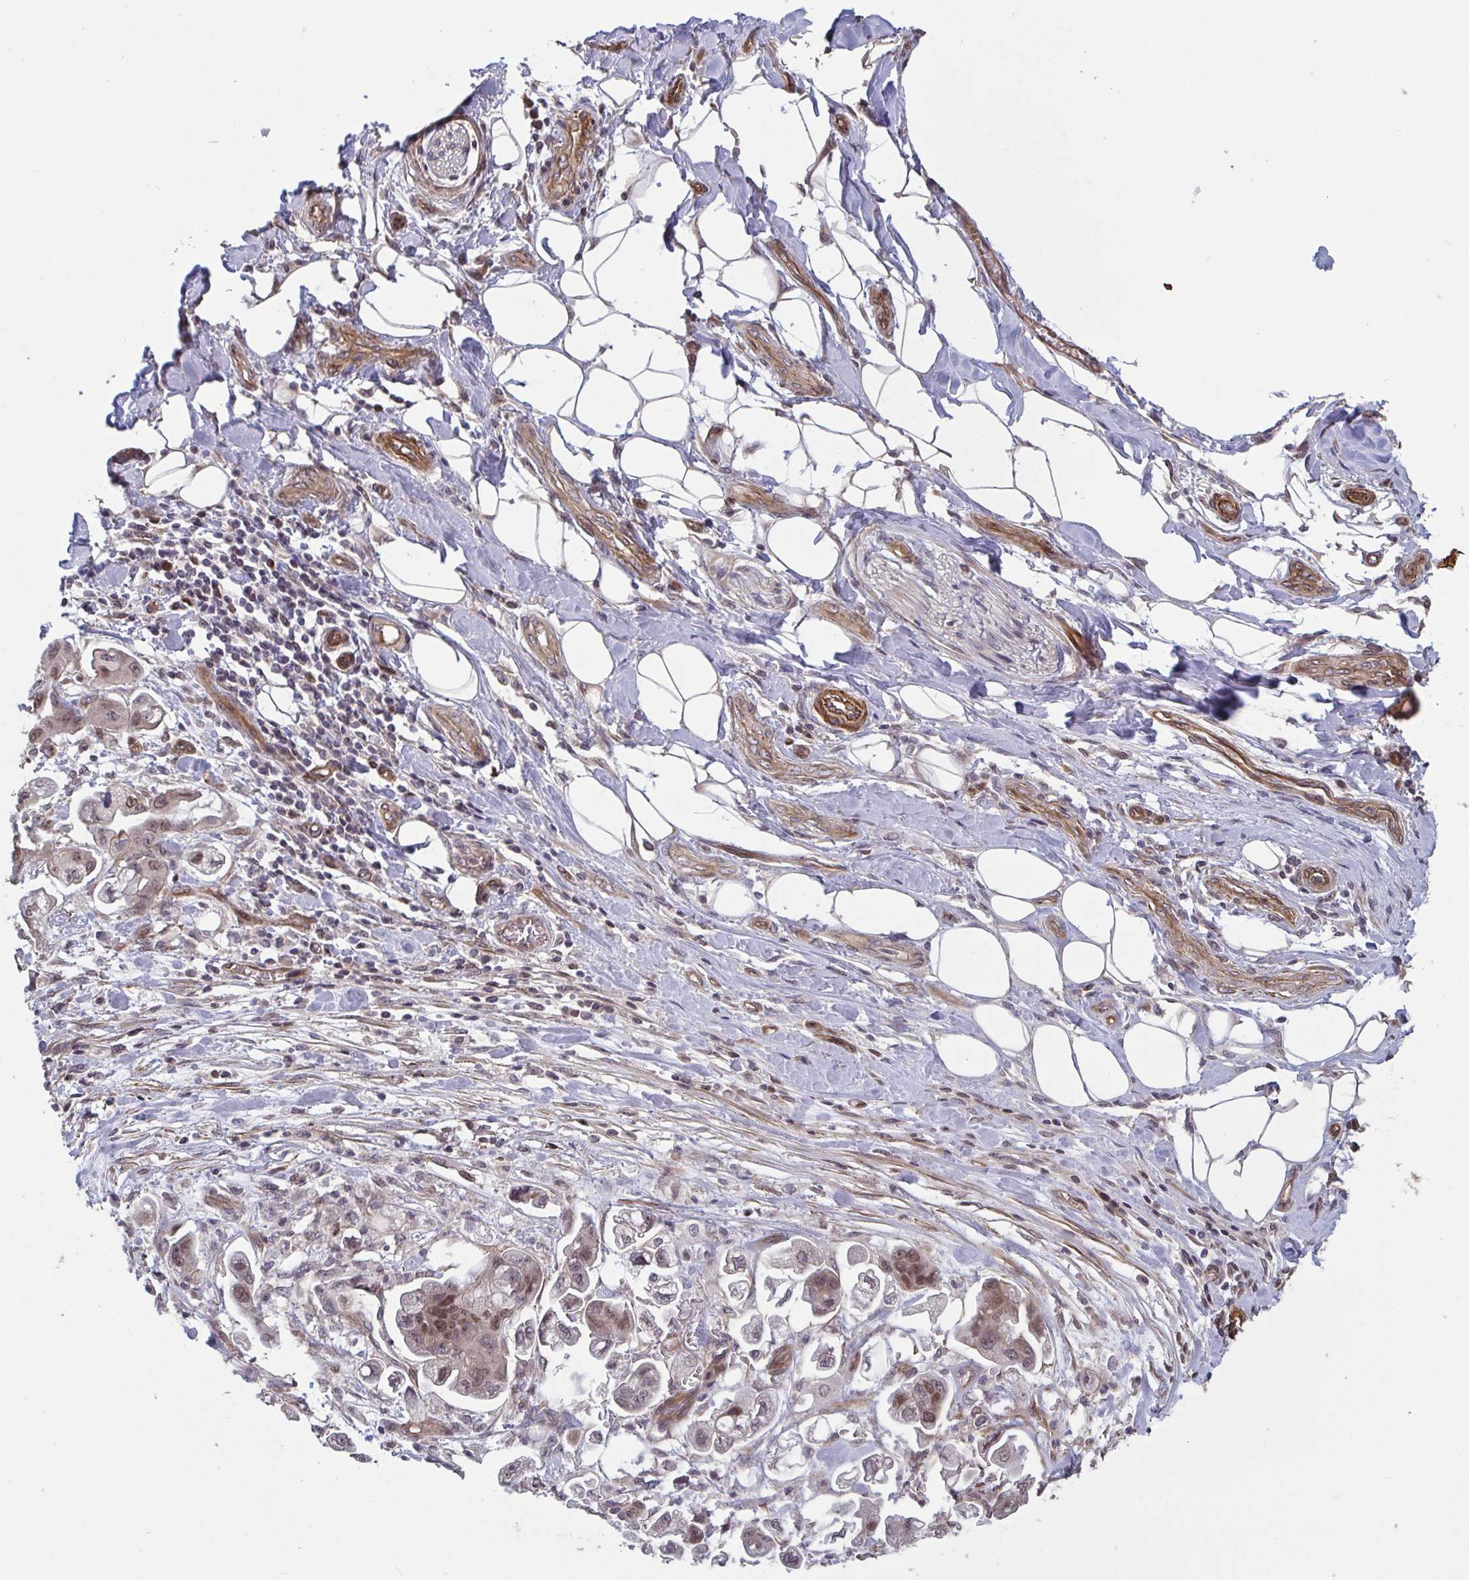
{"staining": {"intensity": "moderate", "quantity": "<25%", "location": "nuclear"}, "tissue": "stomach cancer", "cell_type": "Tumor cells", "image_type": "cancer", "snomed": [{"axis": "morphology", "description": "Adenocarcinoma, NOS"}, {"axis": "topography", "description": "Stomach"}], "caption": "A low amount of moderate nuclear expression is seen in about <25% of tumor cells in stomach cancer (adenocarcinoma) tissue.", "gene": "IPO5", "patient": {"sex": "male", "age": 62}}